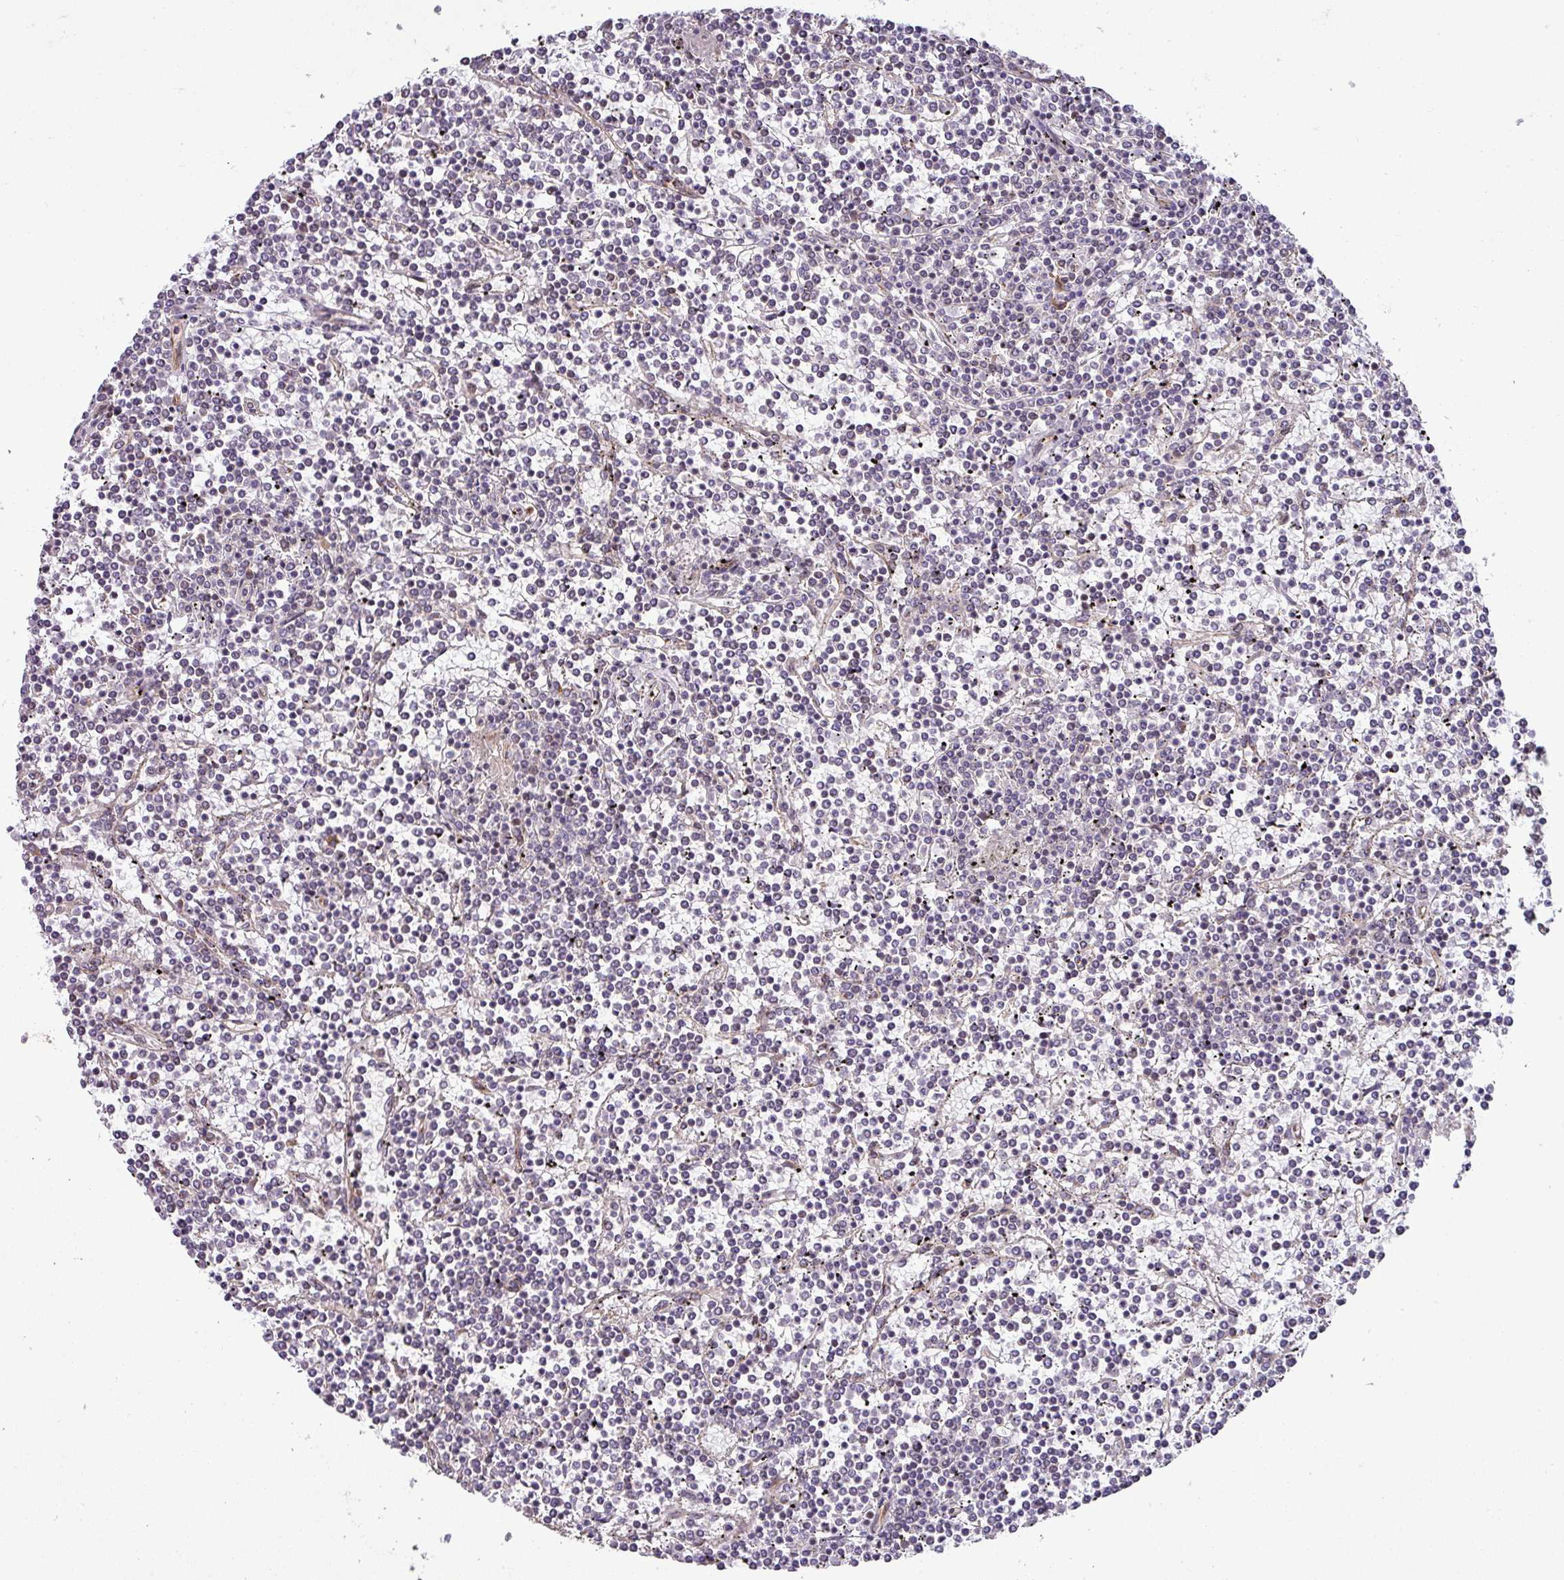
{"staining": {"intensity": "weak", "quantity": "<25%", "location": "nuclear"}, "tissue": "lymphoma", "cell_type": "Tumor cells", "image_type": "cancer", "snomed": [{"axis": "morphology", "description": "Malignant lymphoma, non-Hodgkin's type, Low grade"}, {"axis": "topography", "description": "Spleen"}], "caption": "This is an IHC image of human lymphoma. There is no staining in tumor cells.", "gene": "TIMMDC1", "patient": {"sex": "female", "age": 19}}